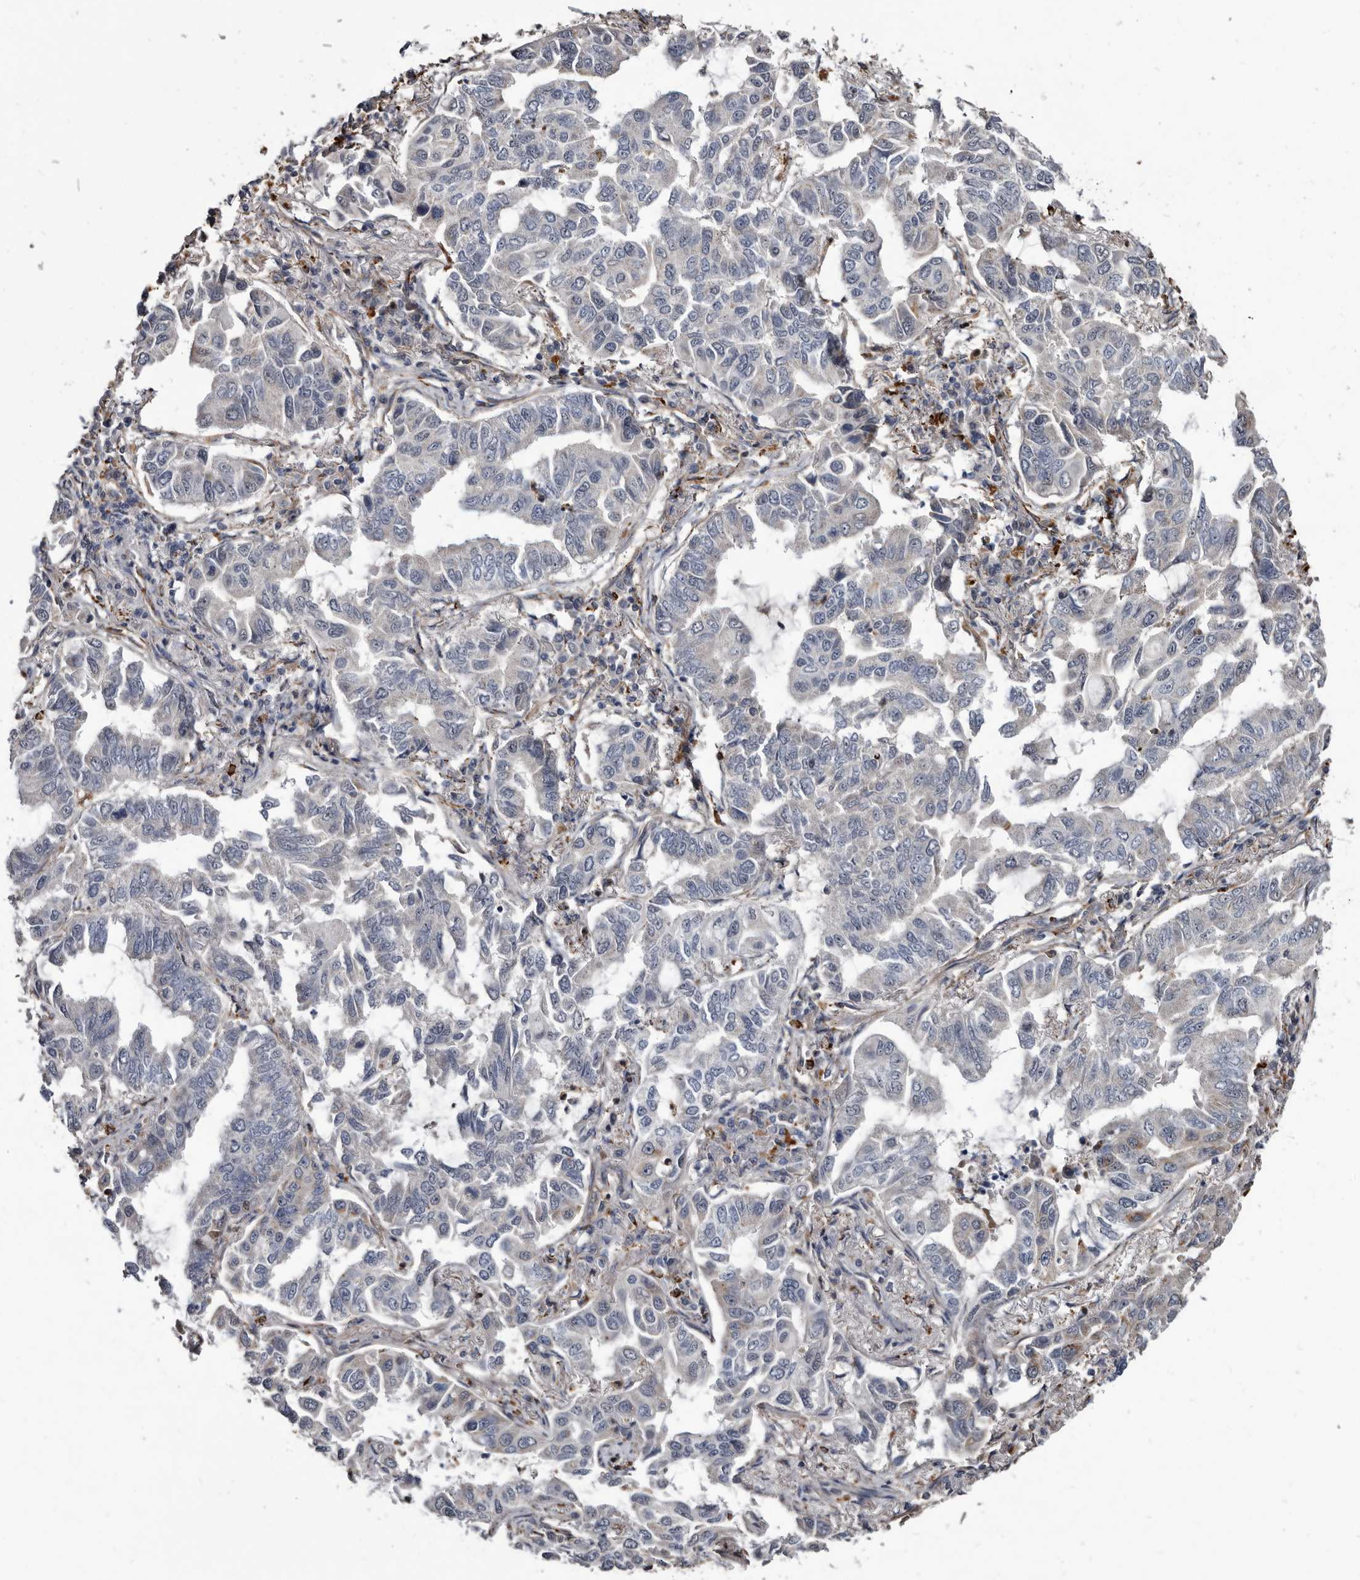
{"staining": {"intensity": "weak", "quantity": "25%-75%", "location": "cytoplasmic/membranous"}, "tissue": "lung cancer", "cell_type": "Tumor cells", "image_type": "cancer", "snomed": [{"axis": "morphology", "description": "Adenocarcinoma, NOS"}, {"axis": "topography", "description": "Lung"}], "caption": "Immunohistochemistry (IHC) (DAB (3,3'-diaminobenzidine)) staining of human lung cancer (adenocarcinoma) demonstrates weak cytoplasmic/membranous protein positivity in approximately 25%-75% of tumor cells.", "gene": "CTSA", "patient": {"sex": "male", "age": 64}}